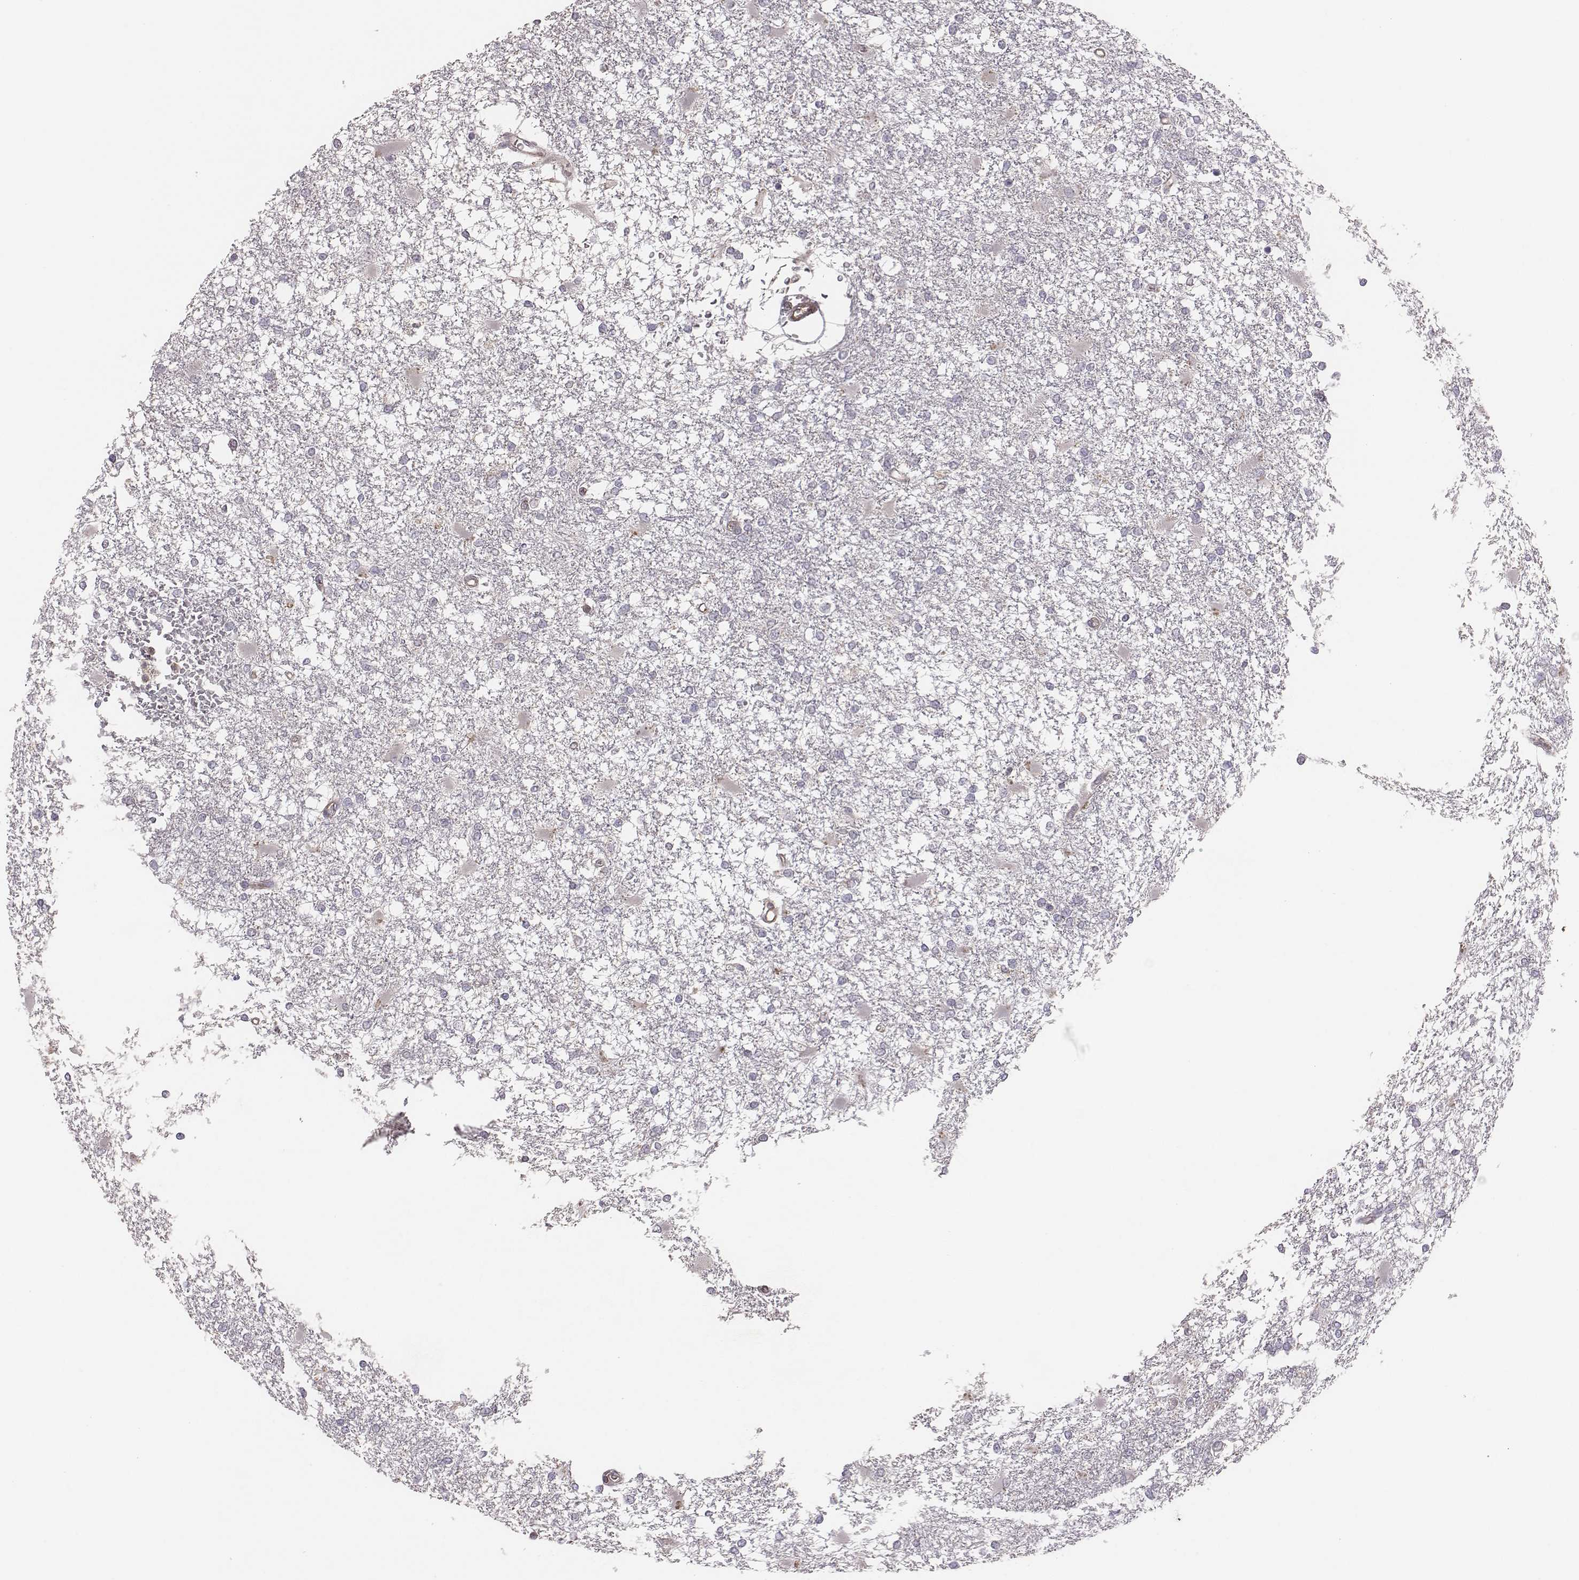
{"staining": {"intensity": "negative", "quantity": "none", "location": "none"}, "tissue": "glioma", "cell_type": "Tumor cells", "image_type": "cancer", "snomed": [{"axis": "morphology", "description": "Glioma, malignant, High grade"}, {"axis": "topography", "description": "Cerebral cortex"}], "caption": "Tumor cells show no significant protein expression in glioma. (IHC, brightfield microscopy, high magnification).", "gene": "CAD", "patient": {"sex": "male", "age": 79}}